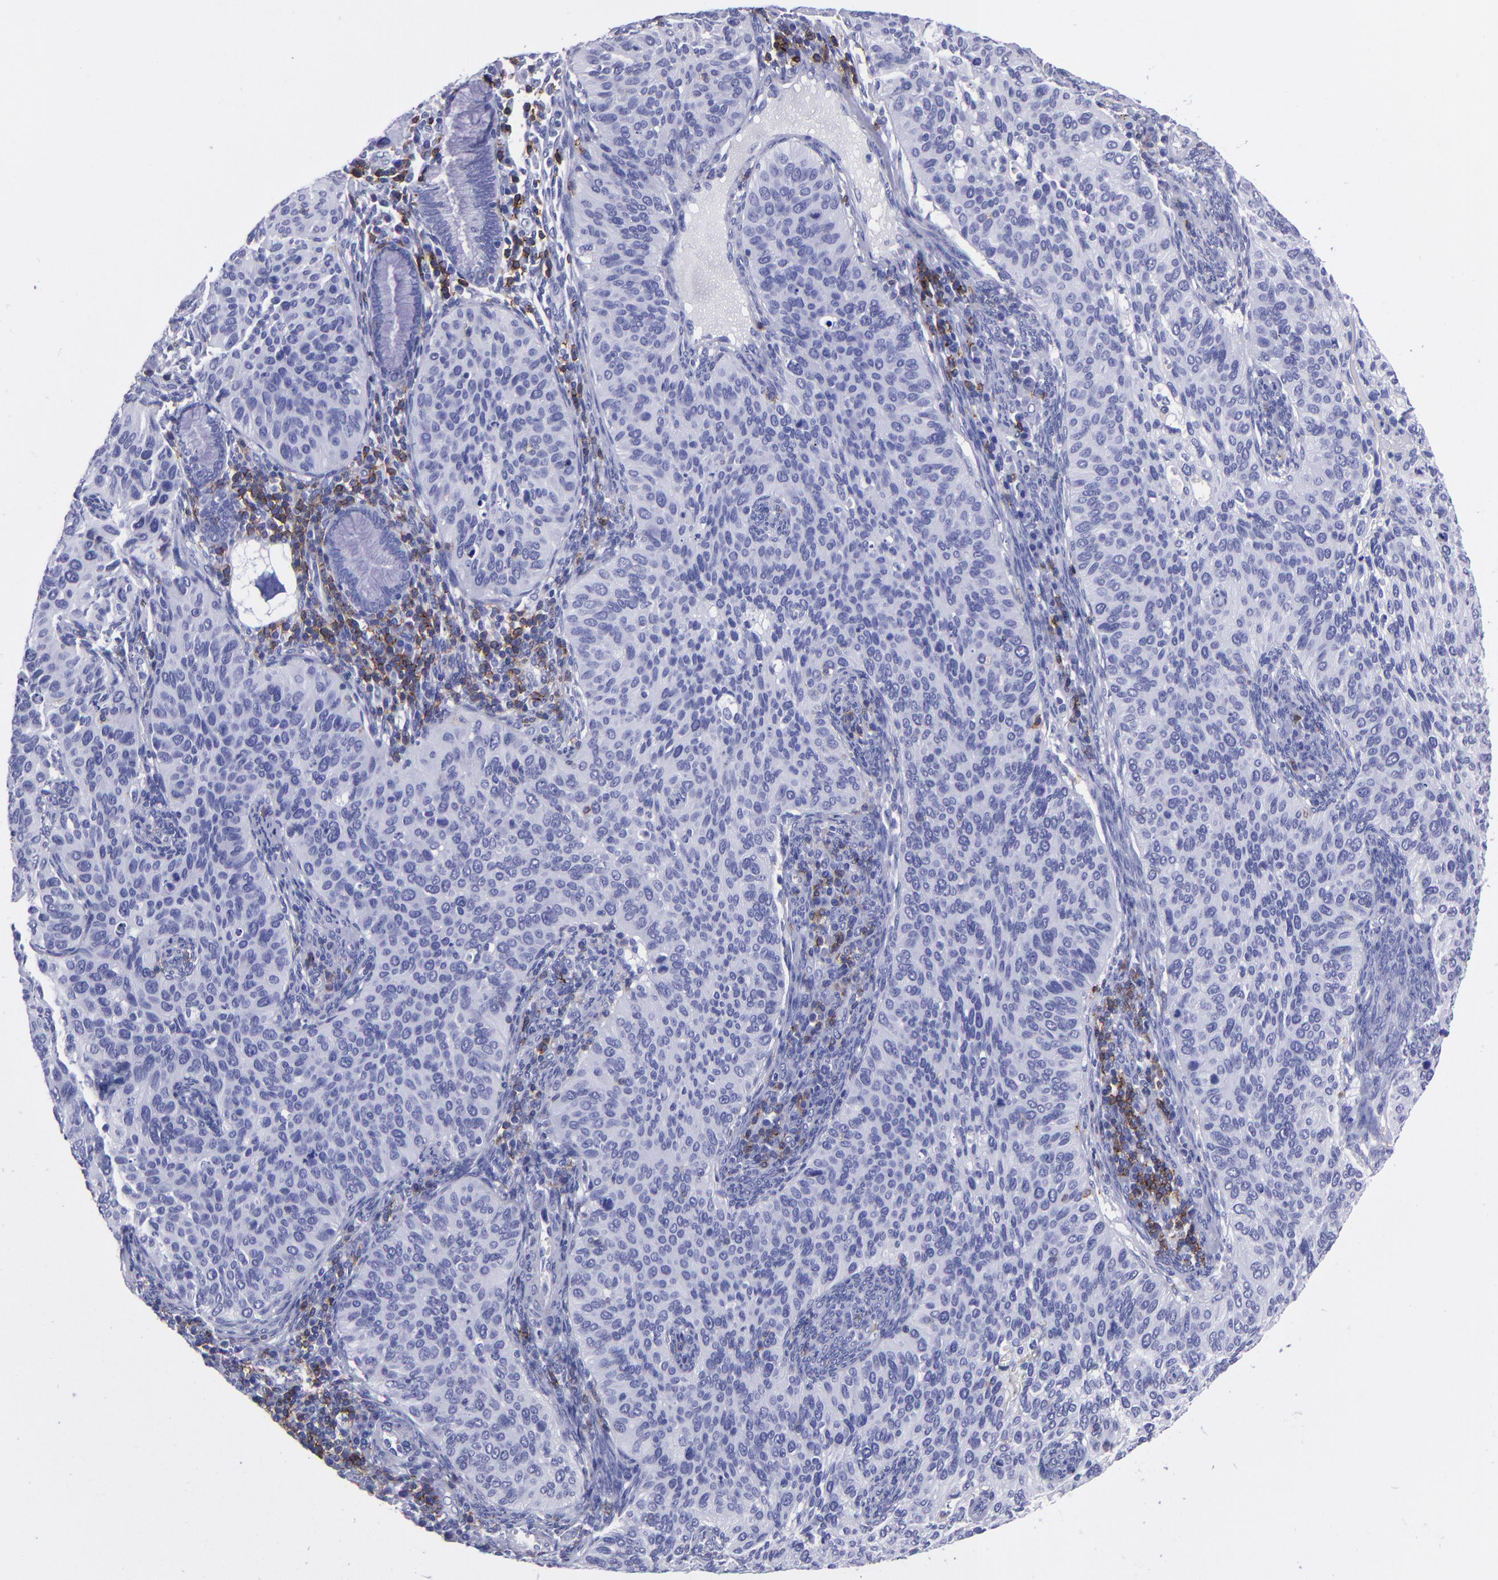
{"staining": {"intensity": "negative", "quantity": "none", "location": "none"}, "tissue": "cervical cancer", "cell_type": "Tumor cells", "image_type": "cancer", "snomed": [{"axis": "morphology", "description": "Adenocarcinoma, NOS"}, {"axis": "topography", "description": "Cervix"}], "caption": "Tumor cells are negative for protein expression in human cervical adenocarcinoma.", "gene": "CD6", "patient": {"sex": "female", "age": 29}}